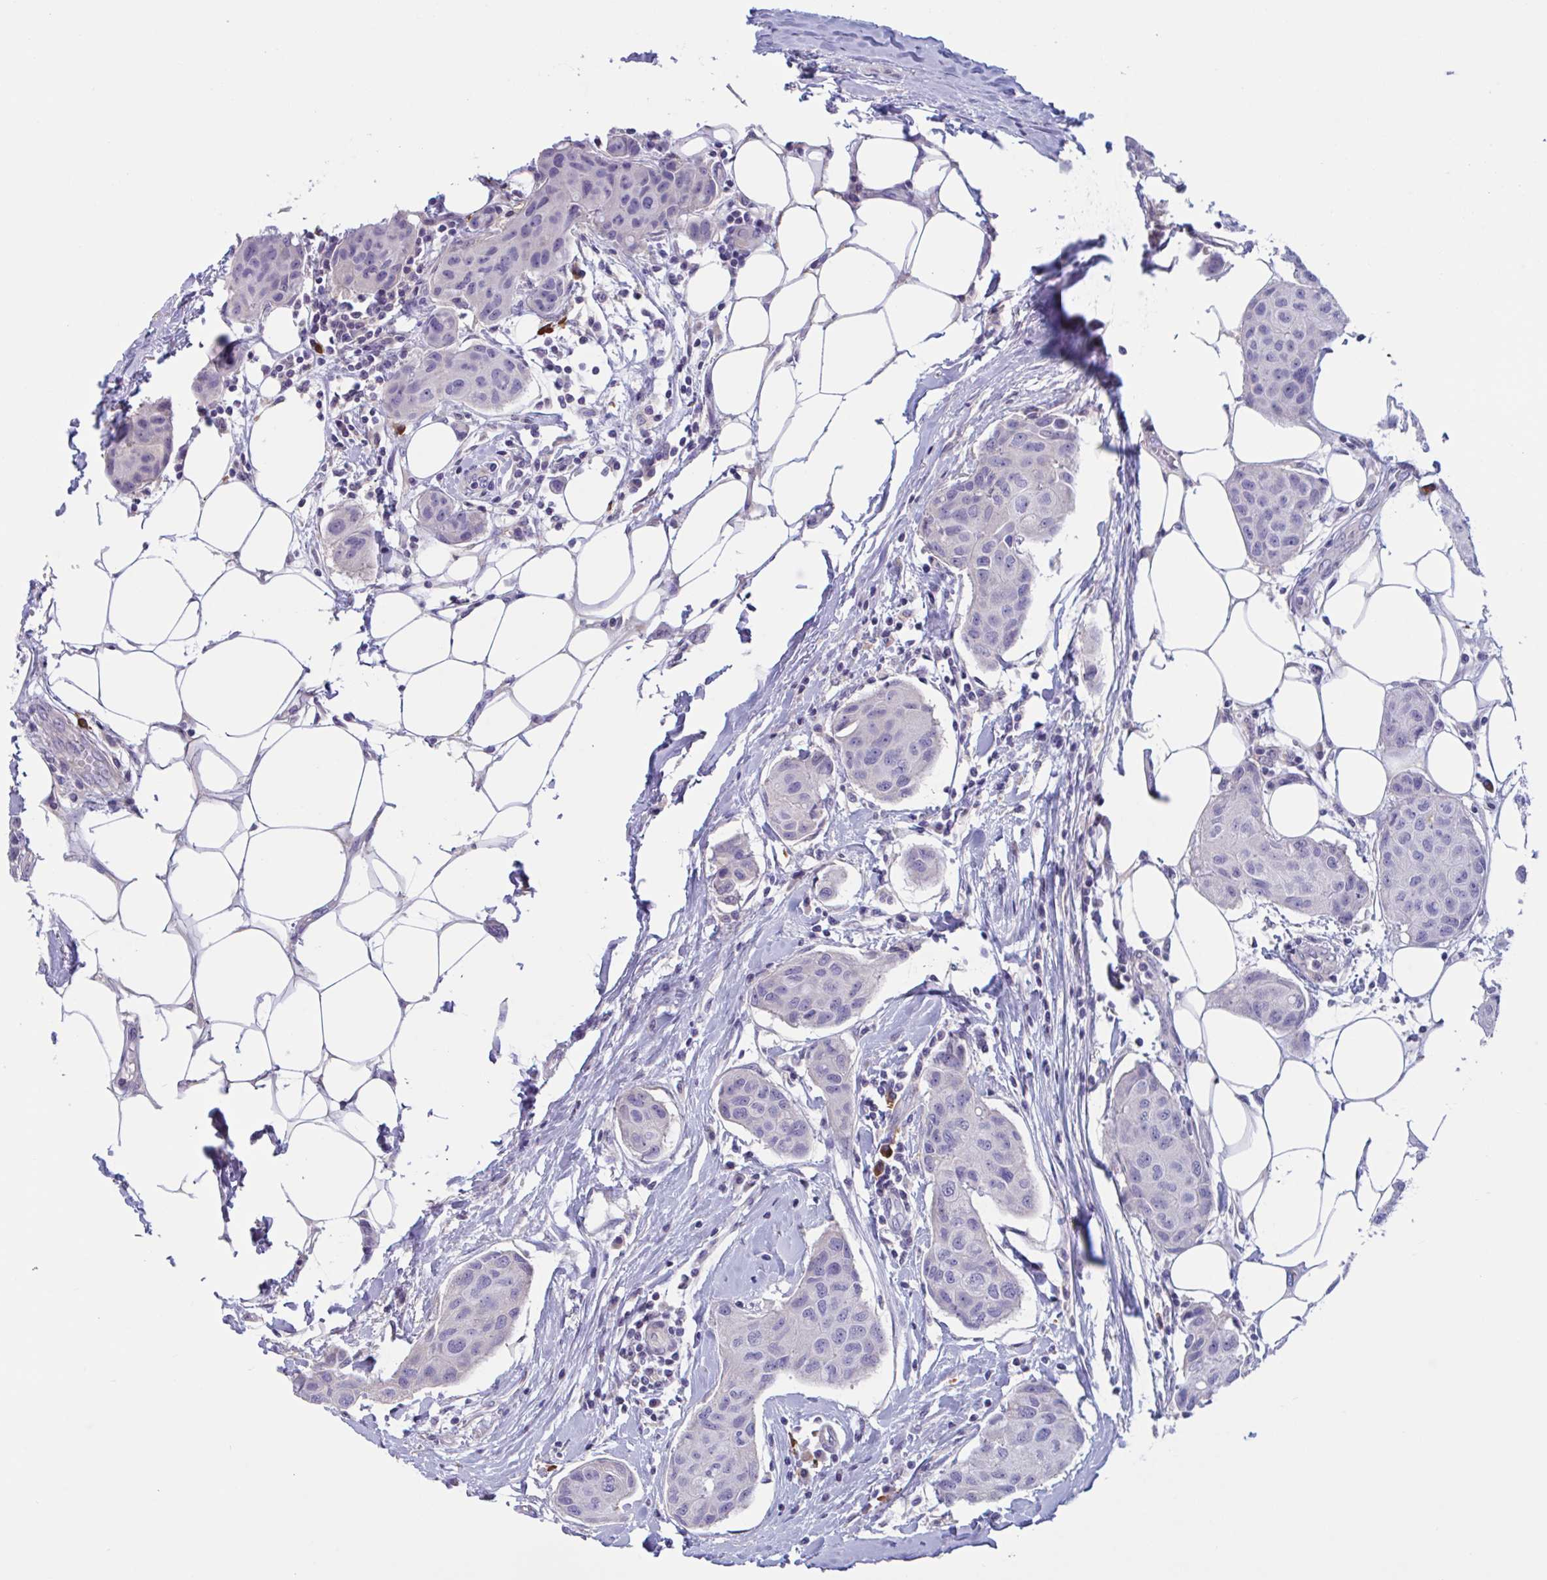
{"staining": {"intensity": "negative", "quantity": "none", "location": "none"}, "tissue": "breast cancer", "cell_type": "Tumor cells", "image_type": "cancer", "snomed": [{"axis": "morphology", "description": "Duct carcinoma"}, {"axis": "topography", "description": "Breast"}, {"axis": "topography", "description": "Lymph node"}], "caption": "The image displays no staining of tumor cells in breast invasive ductal carcinoma.", "gene": "MS4A14", "patient": {"sex": "female", "age": 80}}